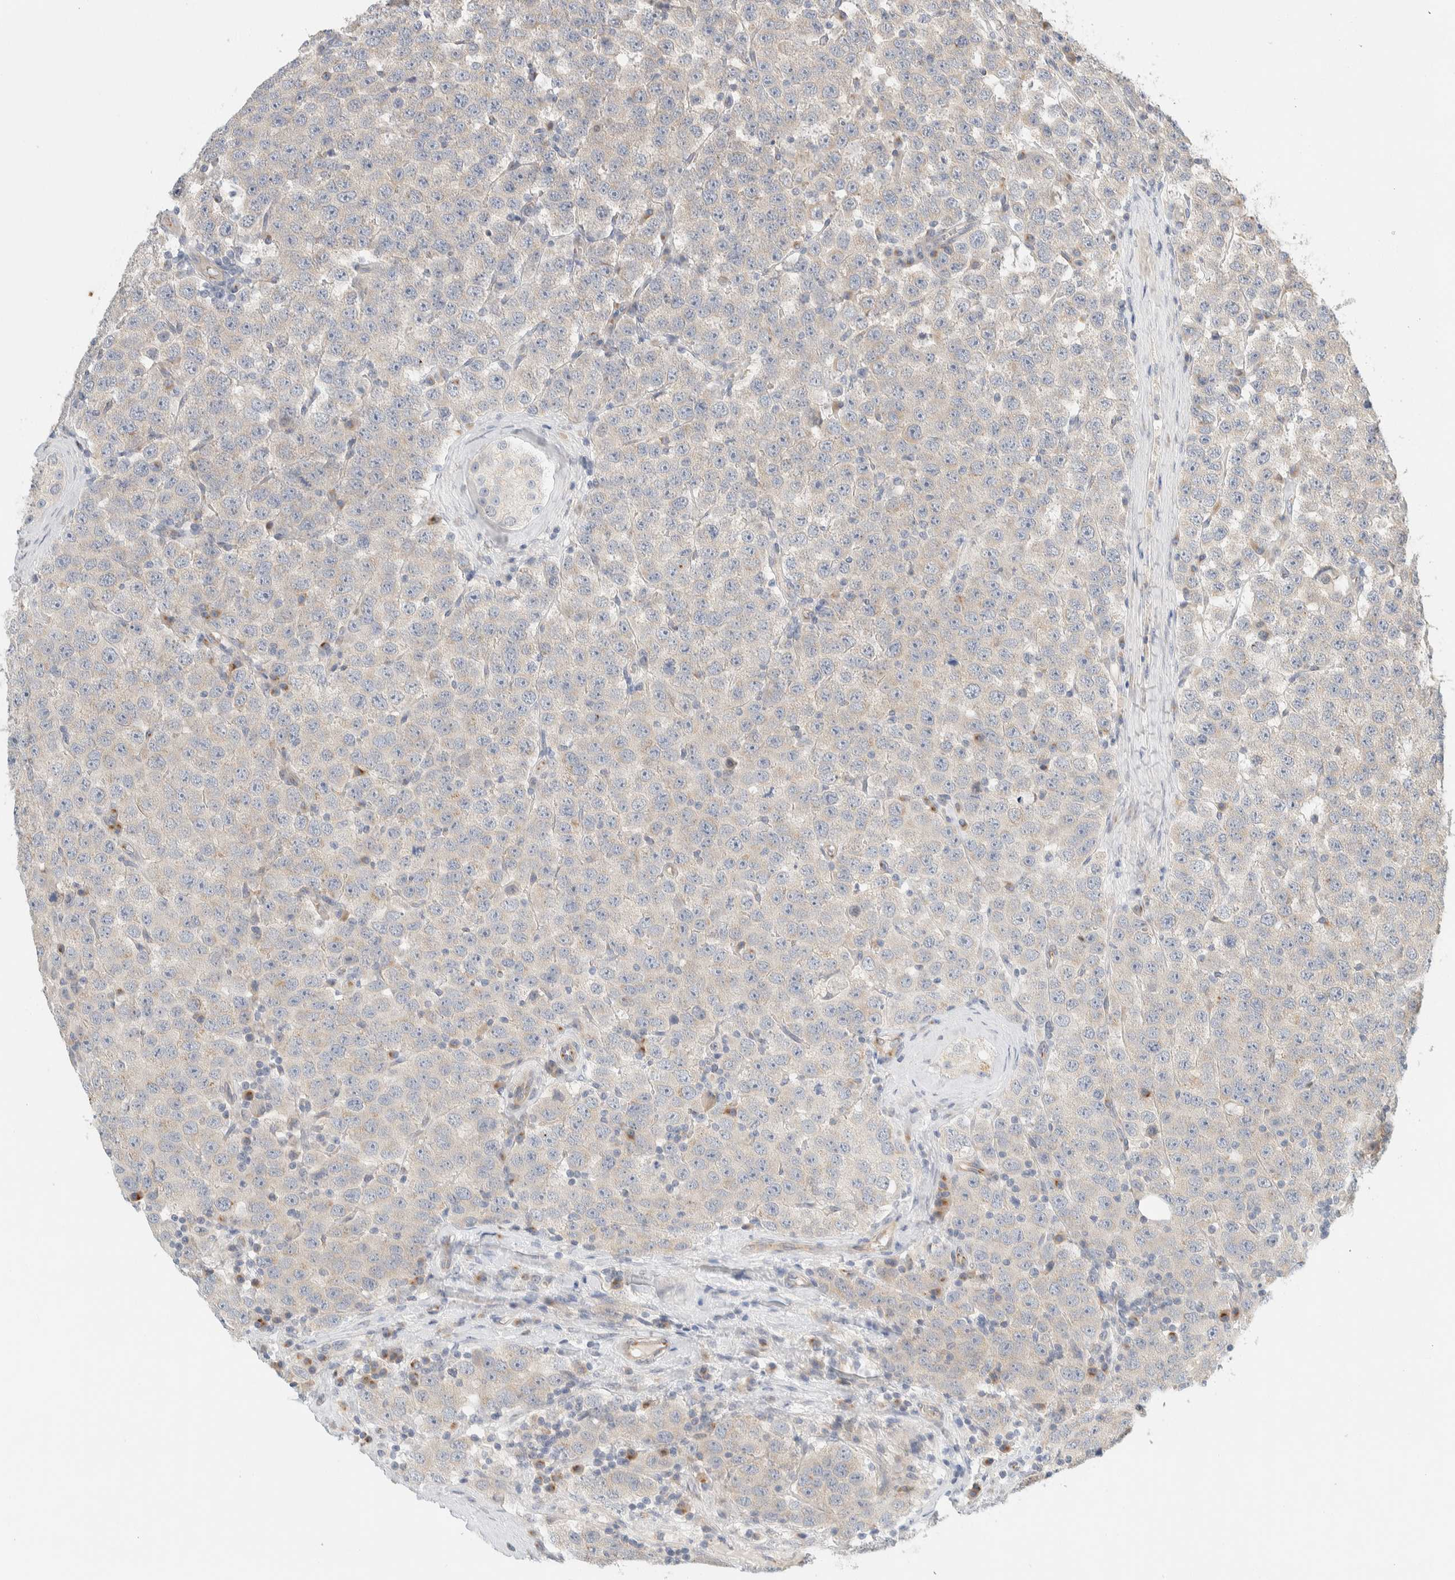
{"staining": {"intensity": "negative", "quantity": "none", "location": "none"}, "tissue": "testis cancer", "cell_type": "Tumor cells", "image_type": "cancer", "snomed": [{"axis": "morphology", "description": "Seminoma, NOS"}, {"axis": "topography", "description": "Testis"}], "caption": "This is an immunohistochemistry (IHC) histopathology image of testis cancer (seminoma). There is no positivity in tumor cells.", "gene": "TMEM184B", "patient": {"sex": "male", "age": 28}}